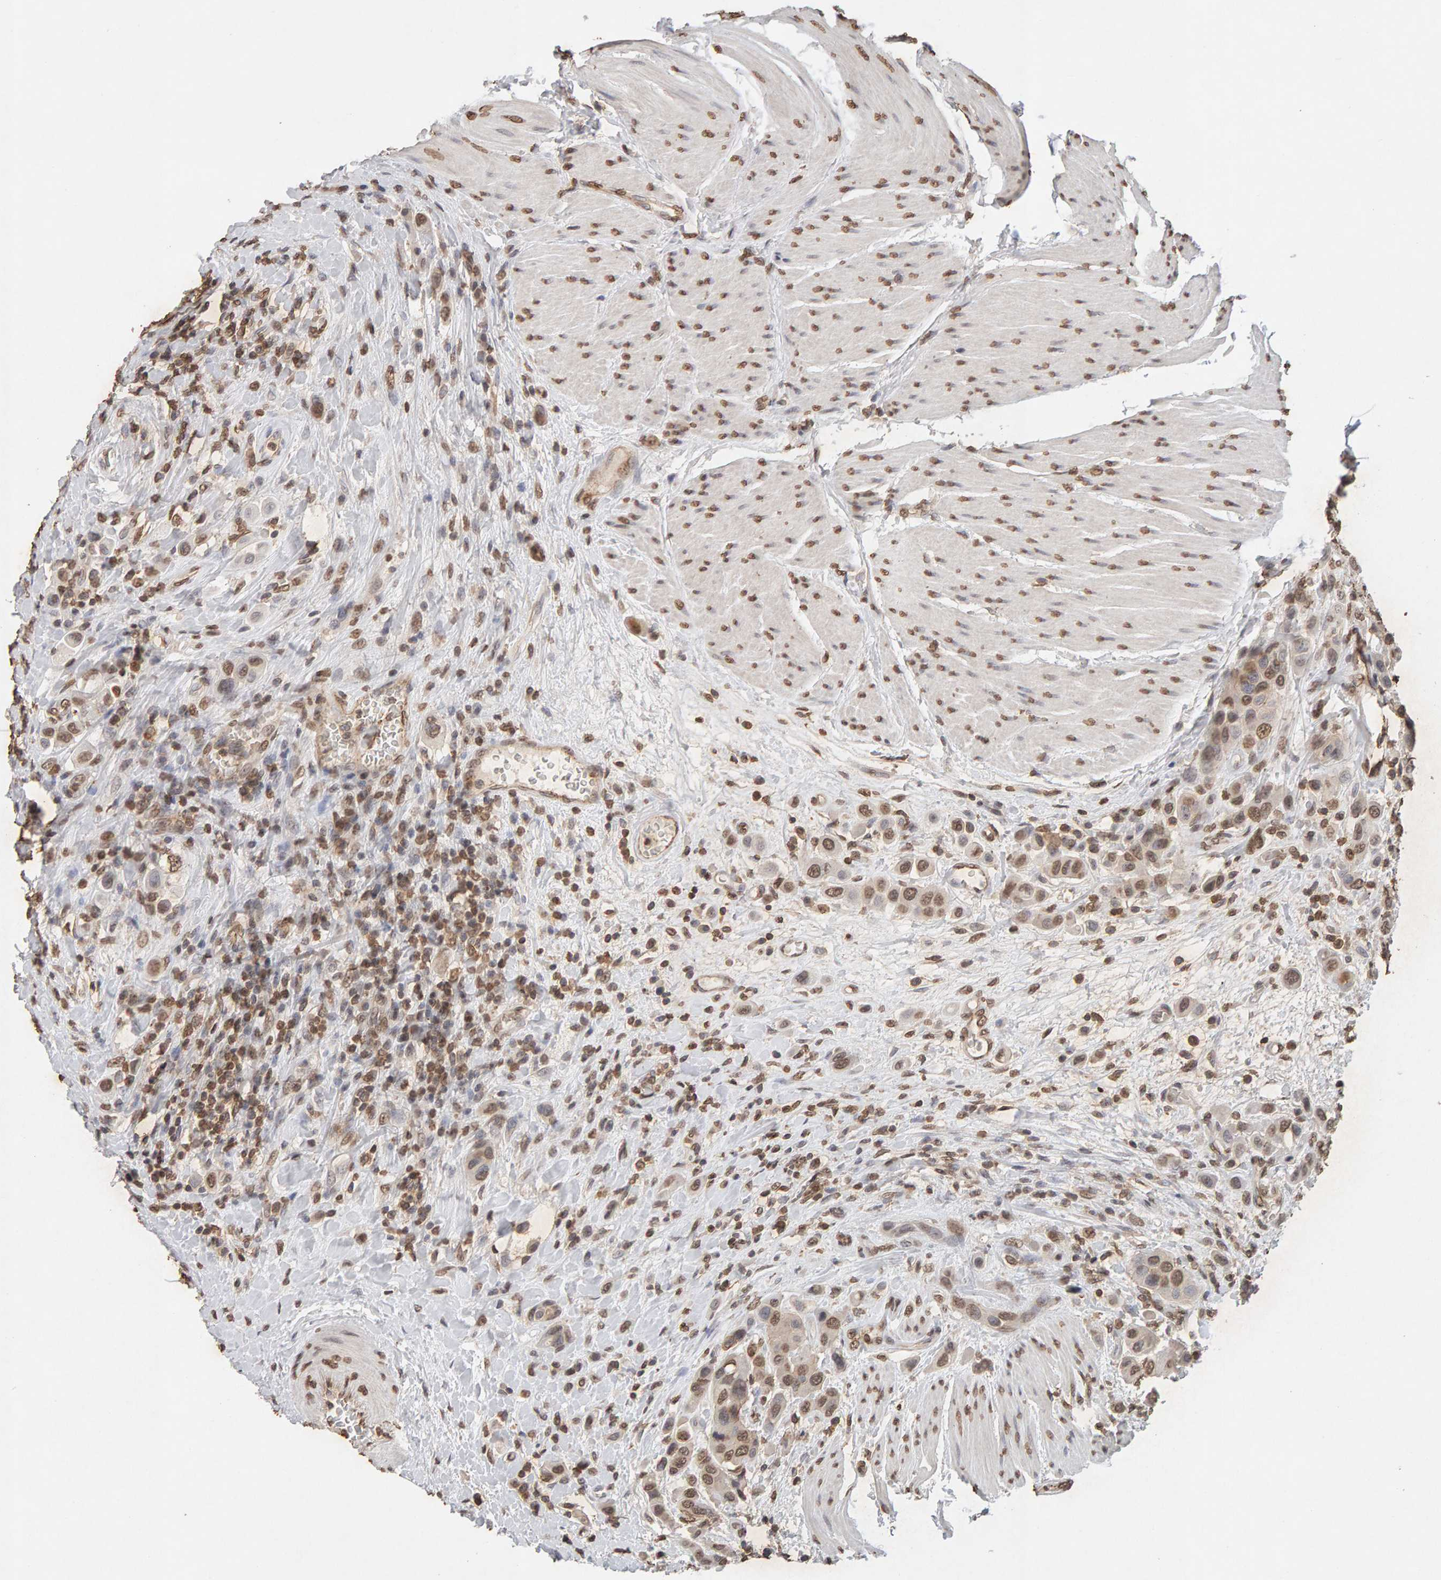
{"staining": {"intensity": "moderate", "quantity": ">75%", "location": "nuclear"}, "tissue": "urothelial cancer", "cell_type": "Tumor cells", "image_type": "cancer", "snomed": [{"axis": "morphology", "description": "Urothelial carcinoma, High grade"}, {"axis": "topography", "description": "Urinary bladder"}], "caption": "IHC of high-grade urothelial carcinoma reveals medium levels of moderate nuclear expression in about >75% of tumor cells.", "gene": "DNAJB5", "patient": {"sex": "male", "age": 50}}